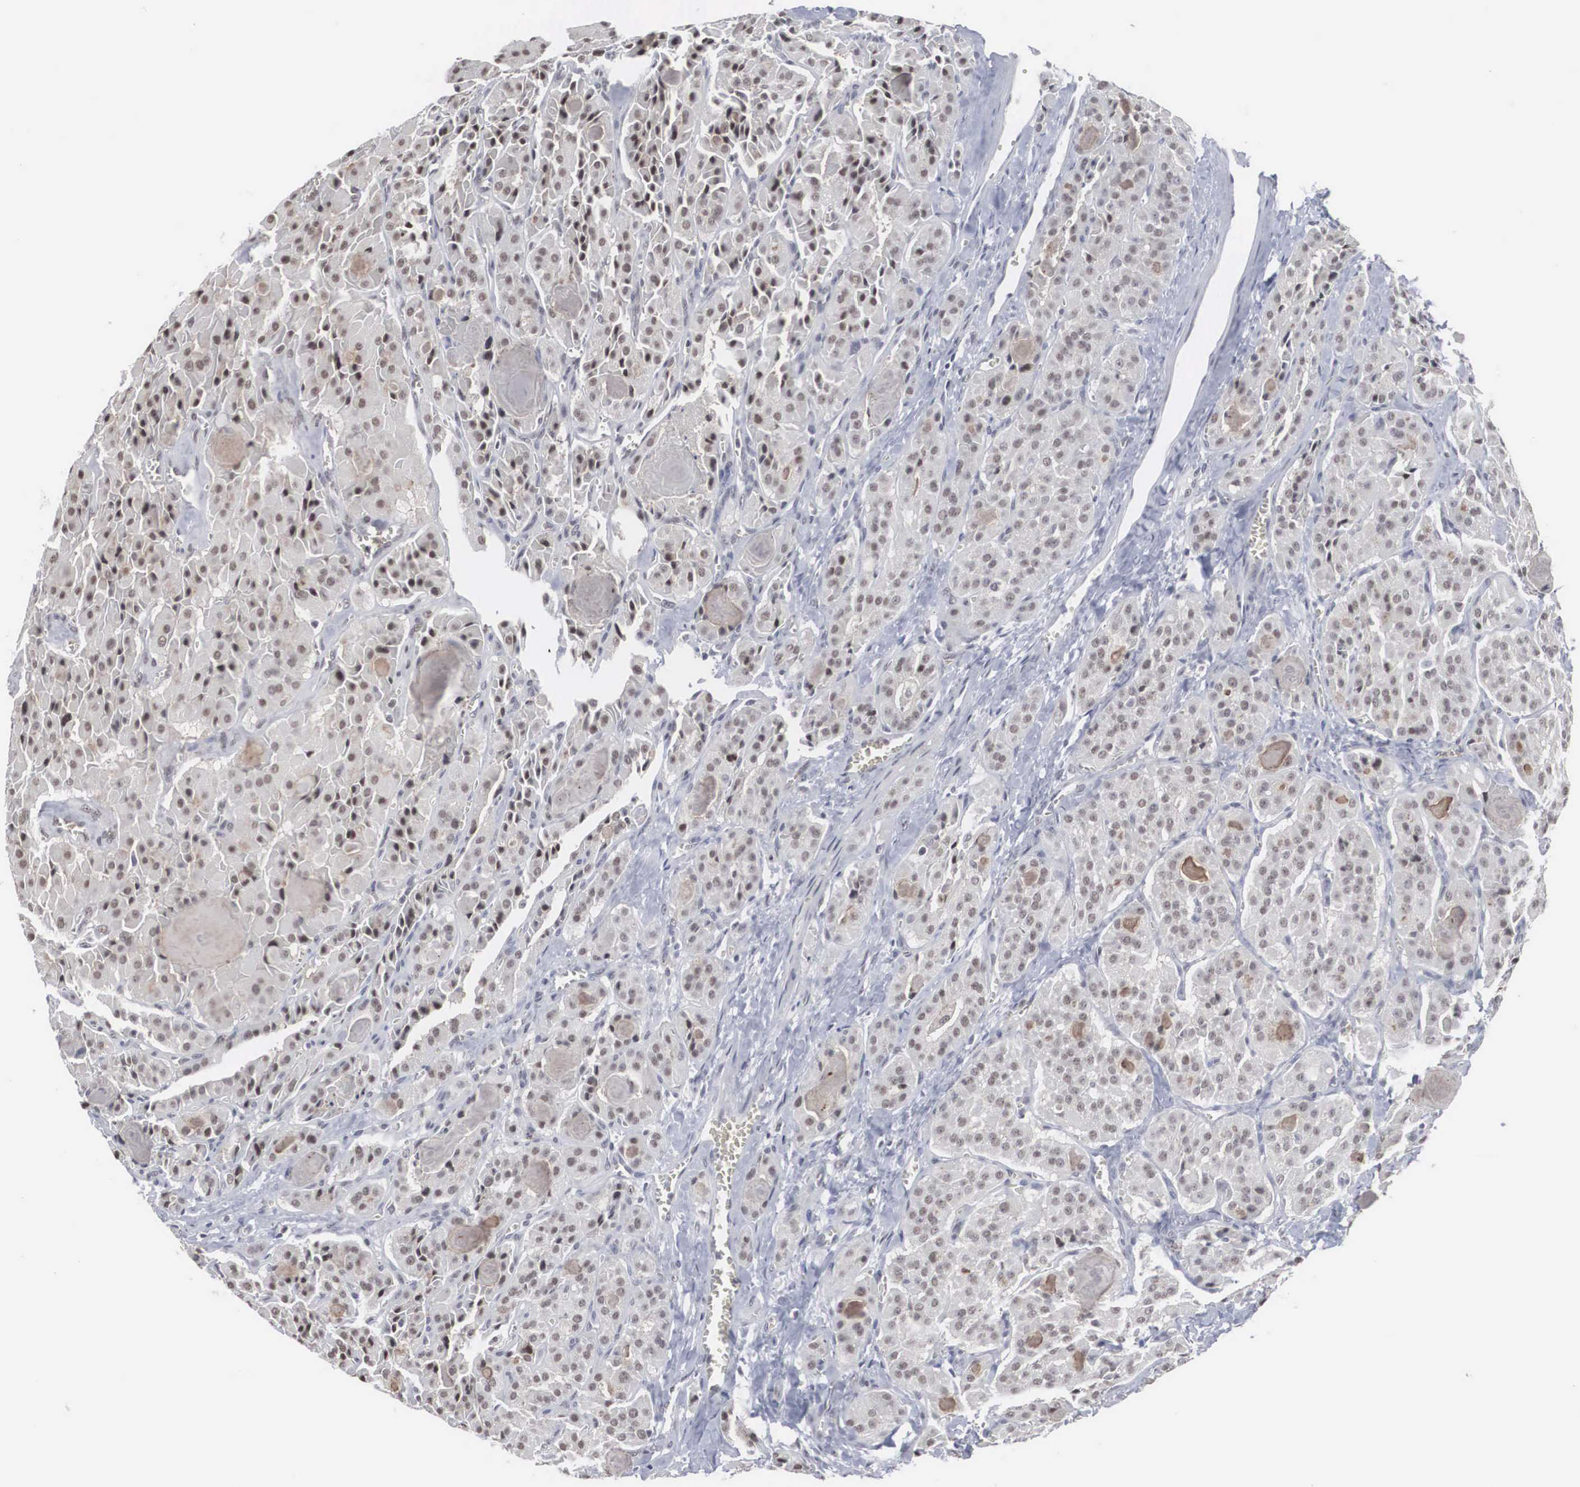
{"staining": {"intensity": "moderate", "quantity": "25%-75%", "location": "nuclear"}, "tissue": "thyroid cancer", "cell_type": "Tumor cells", "image_type": "cancer", "snomed": [{"axis": "morphology", "description": "Carcinoma, NOS"}, {"axis": "topography", "description": "Thyroid gland"}], "caption": "This is a micrograph of IHC staining of thyroid cancer, which shows moderate positivity in the nuclear of tumor cells.", "gene": "AUTS2", "patient": {"sex": "male", "age": 76}}